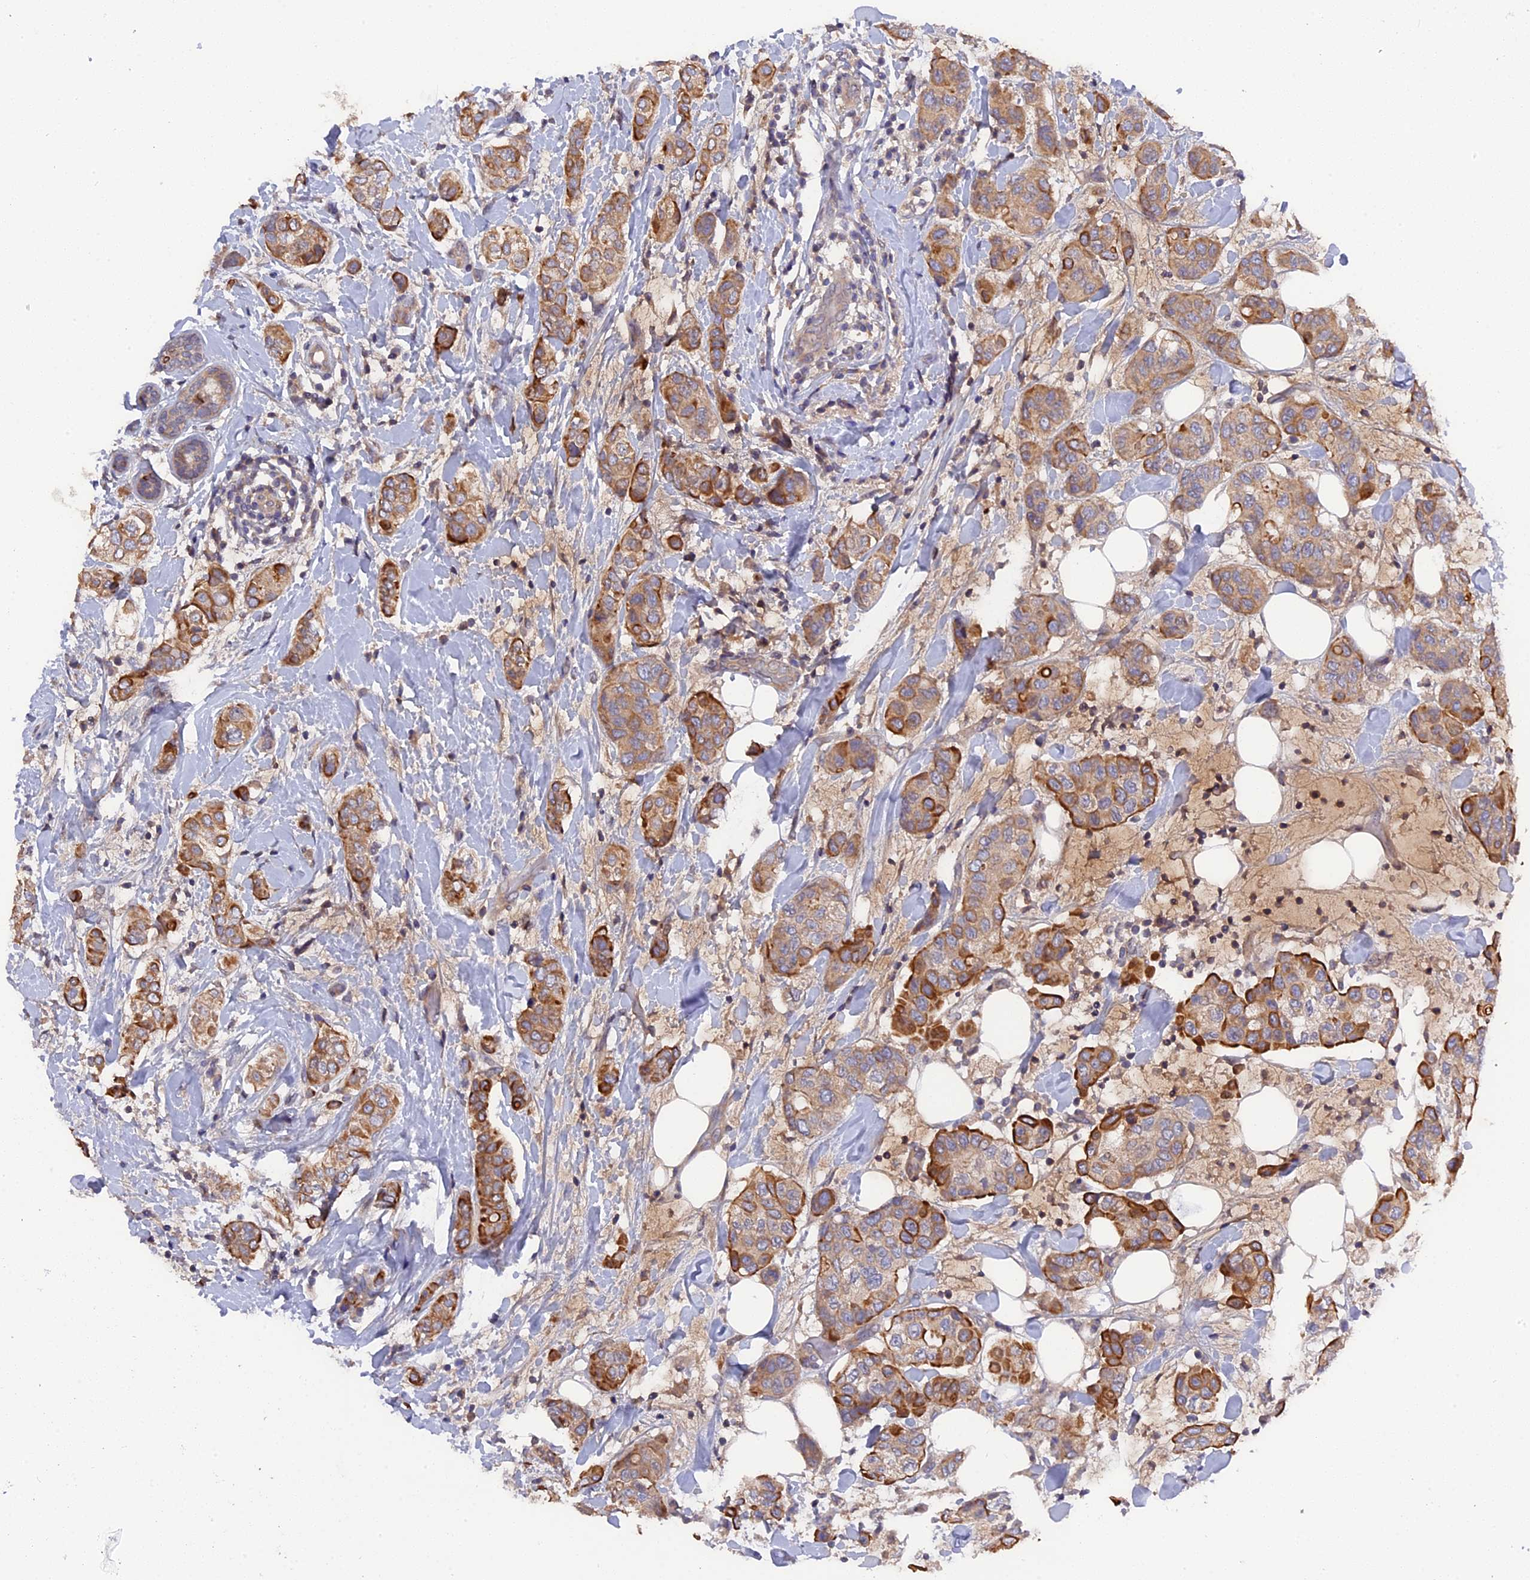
{"staining": {"intensity": "strong", "quantity": "25%-75%", "location": "cytoplasmic/membranous"}, "tissue": "breast cancer", "cell_type": "Tumor cells", "image_type": "cancer", "snomed": [{"axis": "morphology", "description": "Lobular carcinoma"}, {"axis": "topography", "description": "Breast"}], "caption": "DAB immunohistochemical staining of human breast cancer exhibits strong cytoplasmic/membranous protein expression in about 25%-75% of tumor cells. (IHC, brightfield microscopy, high magnification).", "gene": "ZCCHC2", "patient": {"sex": "female", "age": 51}}